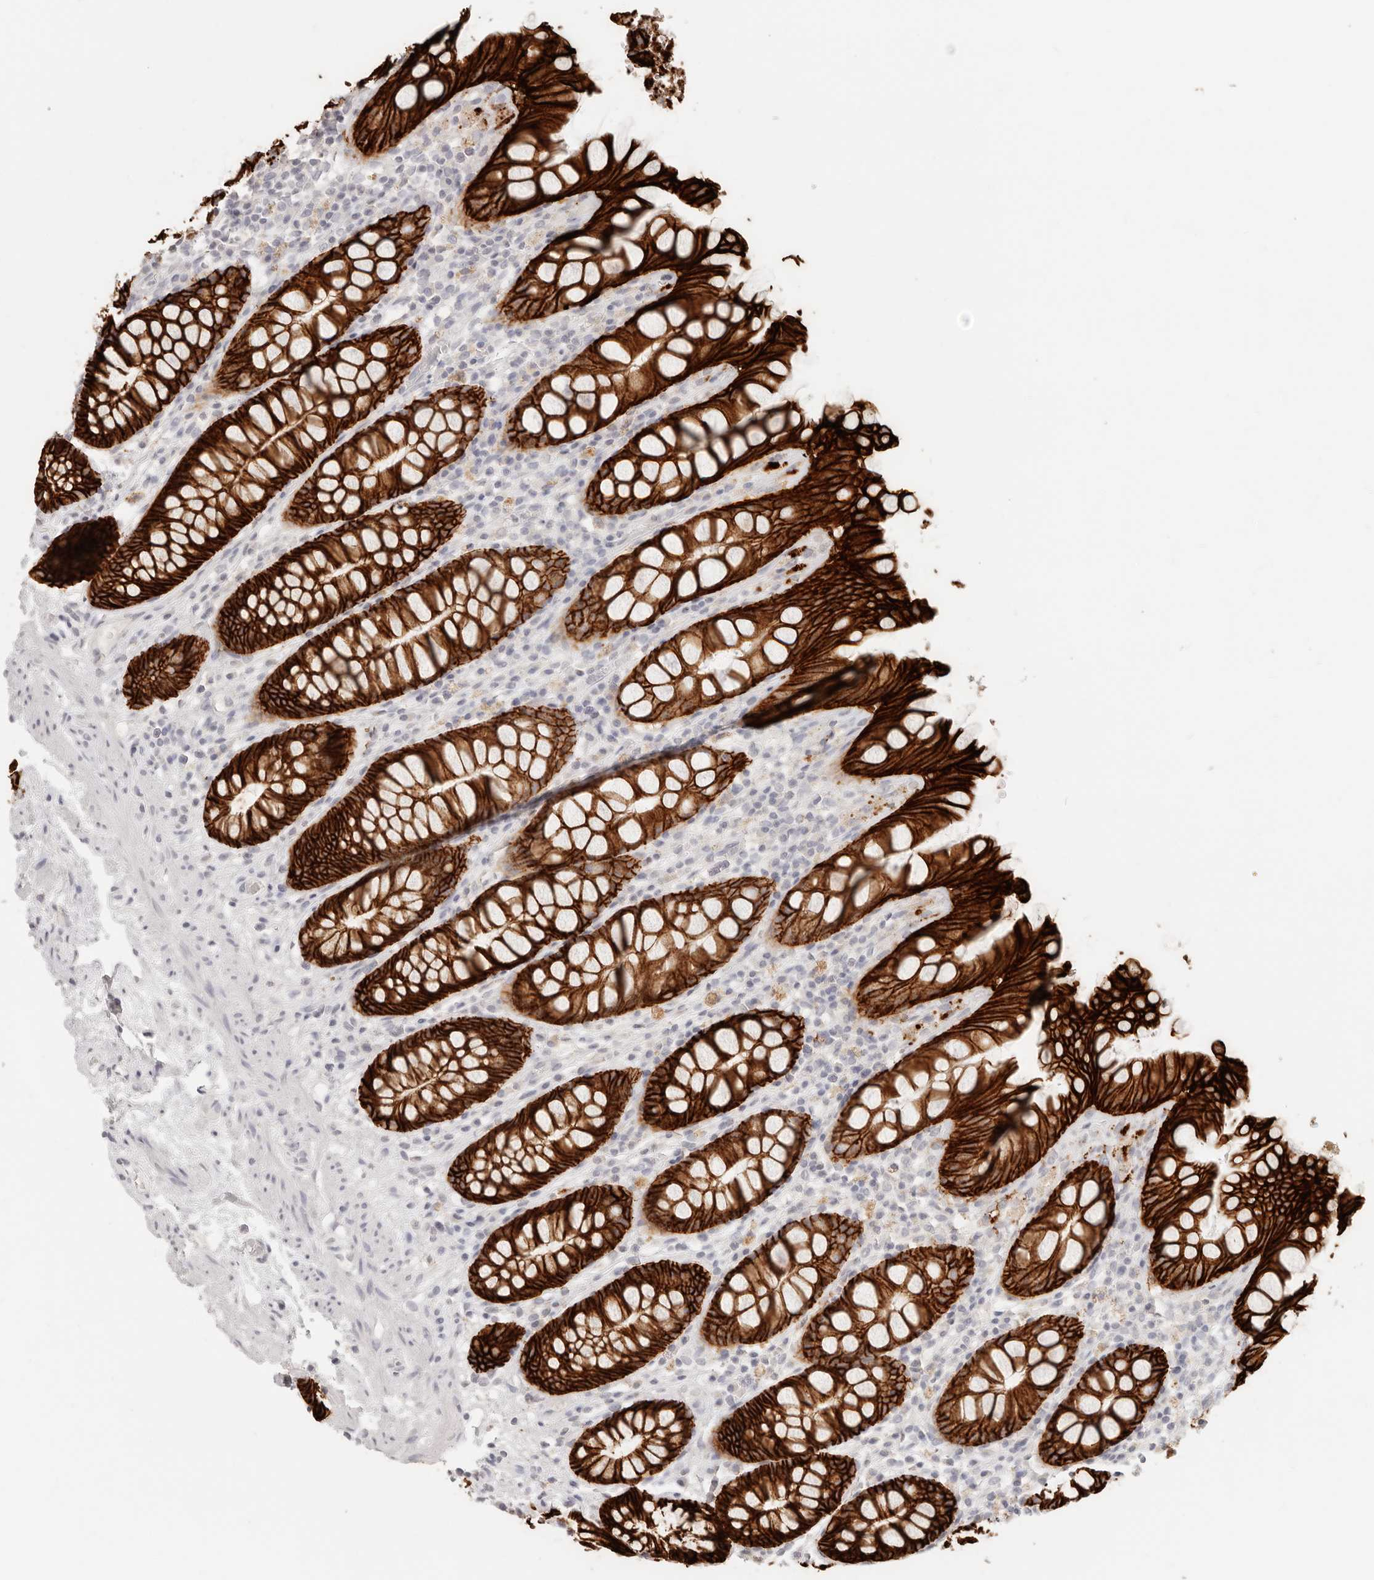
{"staining": {"intensity": "strong", "quantity": ">75%", "location": "cytoplasmic/membranous"}, "tissue": "rectum", "cell_type": "Glandular cells", "image_type": "normal", "snomed": [{"axis": "morphology", "description": "Normal tissue, NOS"}, {"axis": "topography", "description": "Rectum"}], "caption": "DAB (3,3'-diaminobenzidine) immunohistochemical staining of normal human rectum exhibits strong cytoplasmic/membranous protein positivity in approximately >75% of glandular cells.", "gene": "EPCAM", "patient": {"sex": "male", "age": 64}}